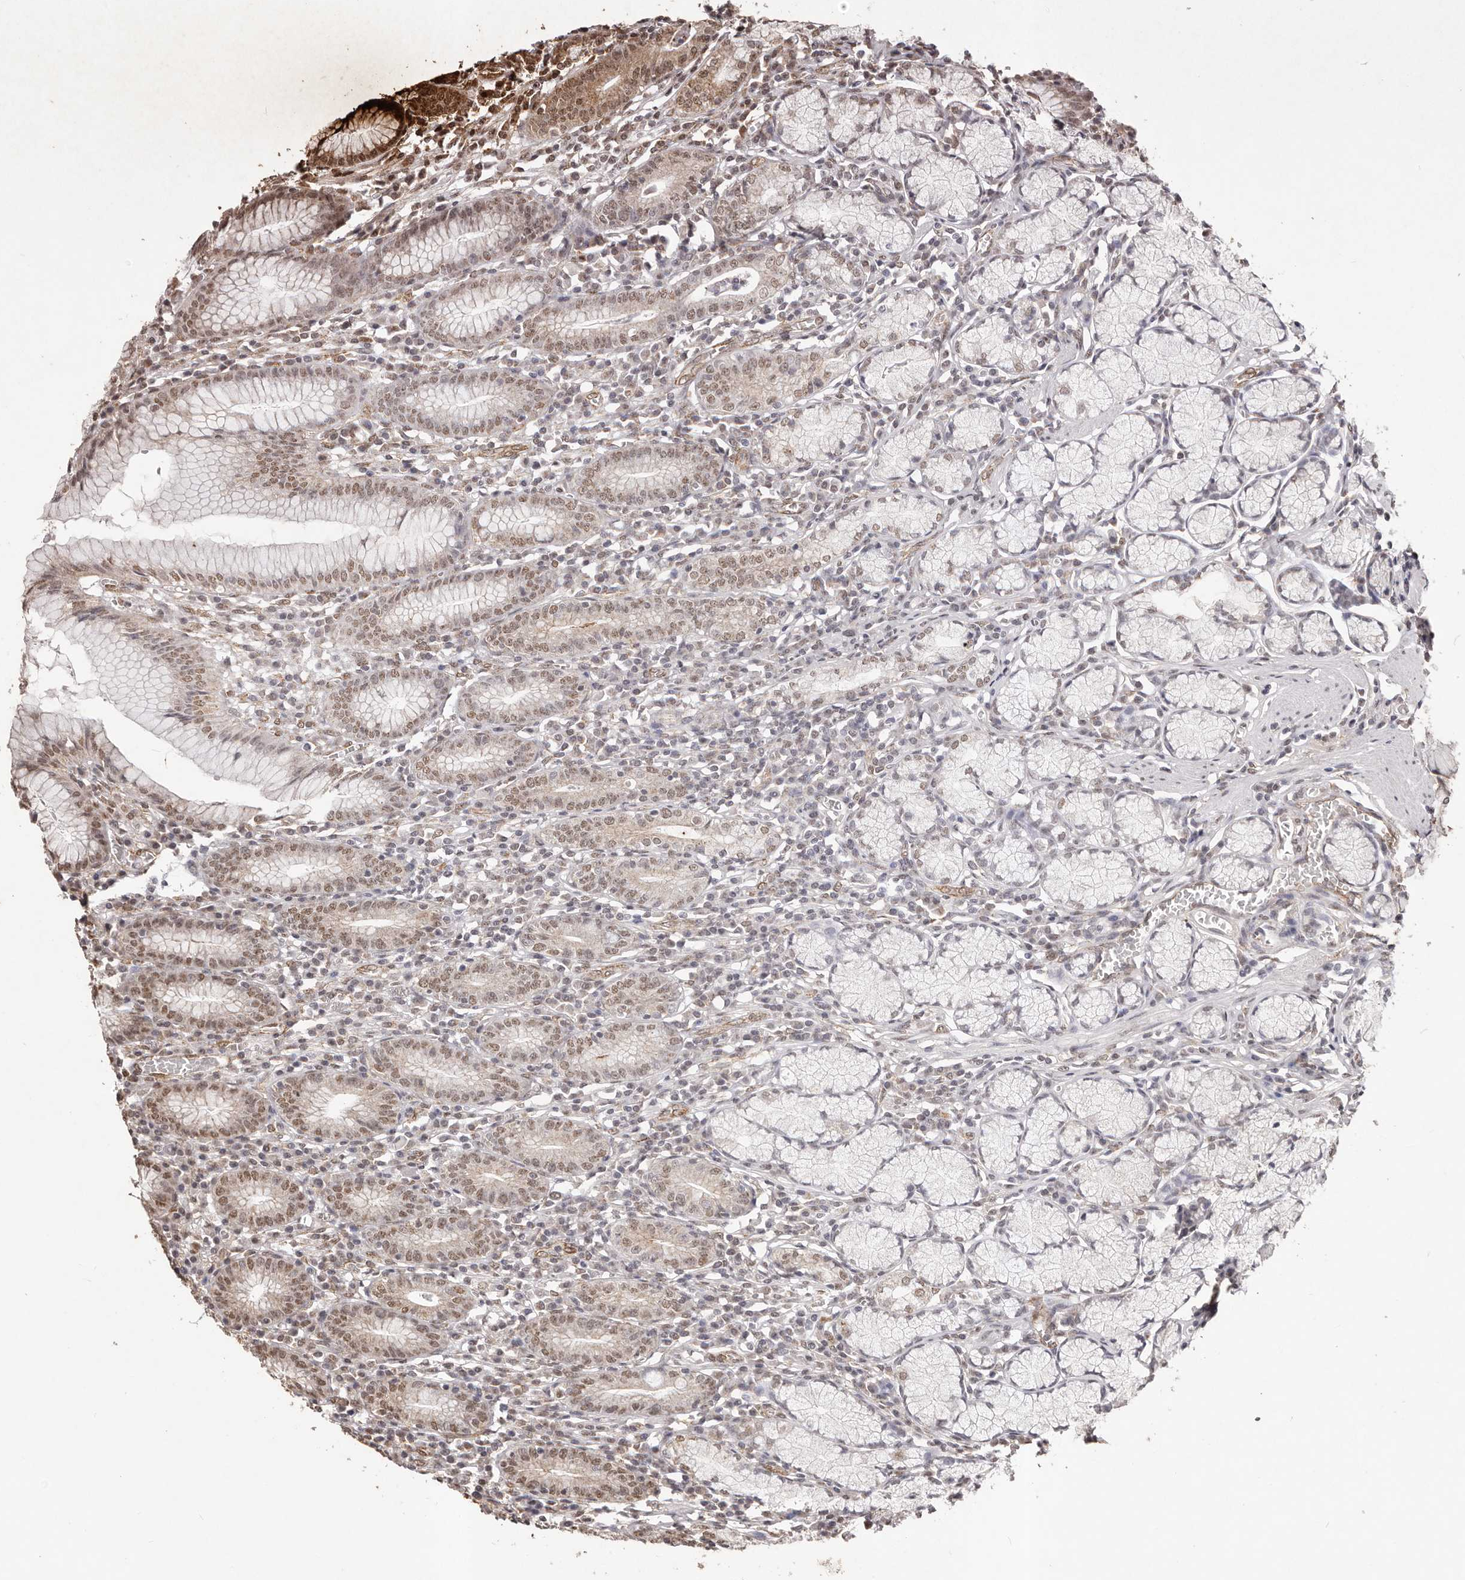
{"staining": {"intensity": "moderate", "quantity": ">75%", "location": "nuclear"}, "tissue": "stomach", "cell_type": "Glandular cells", "image_type": "normal", "snomed": [{"axis": "morphology", "description": "Normal tissue, NOS"}, {"axis": "topography", "description": "Stomach"}], "caption": "A histopathology image of stomach stained for a protein reveals moderate nuclear brown staining in glandular cells. (DAB IHC with brightfield microscopy, high magnification).", "gene": "RPS6KA5", "patient": {"sex": "male", "age": 55}}